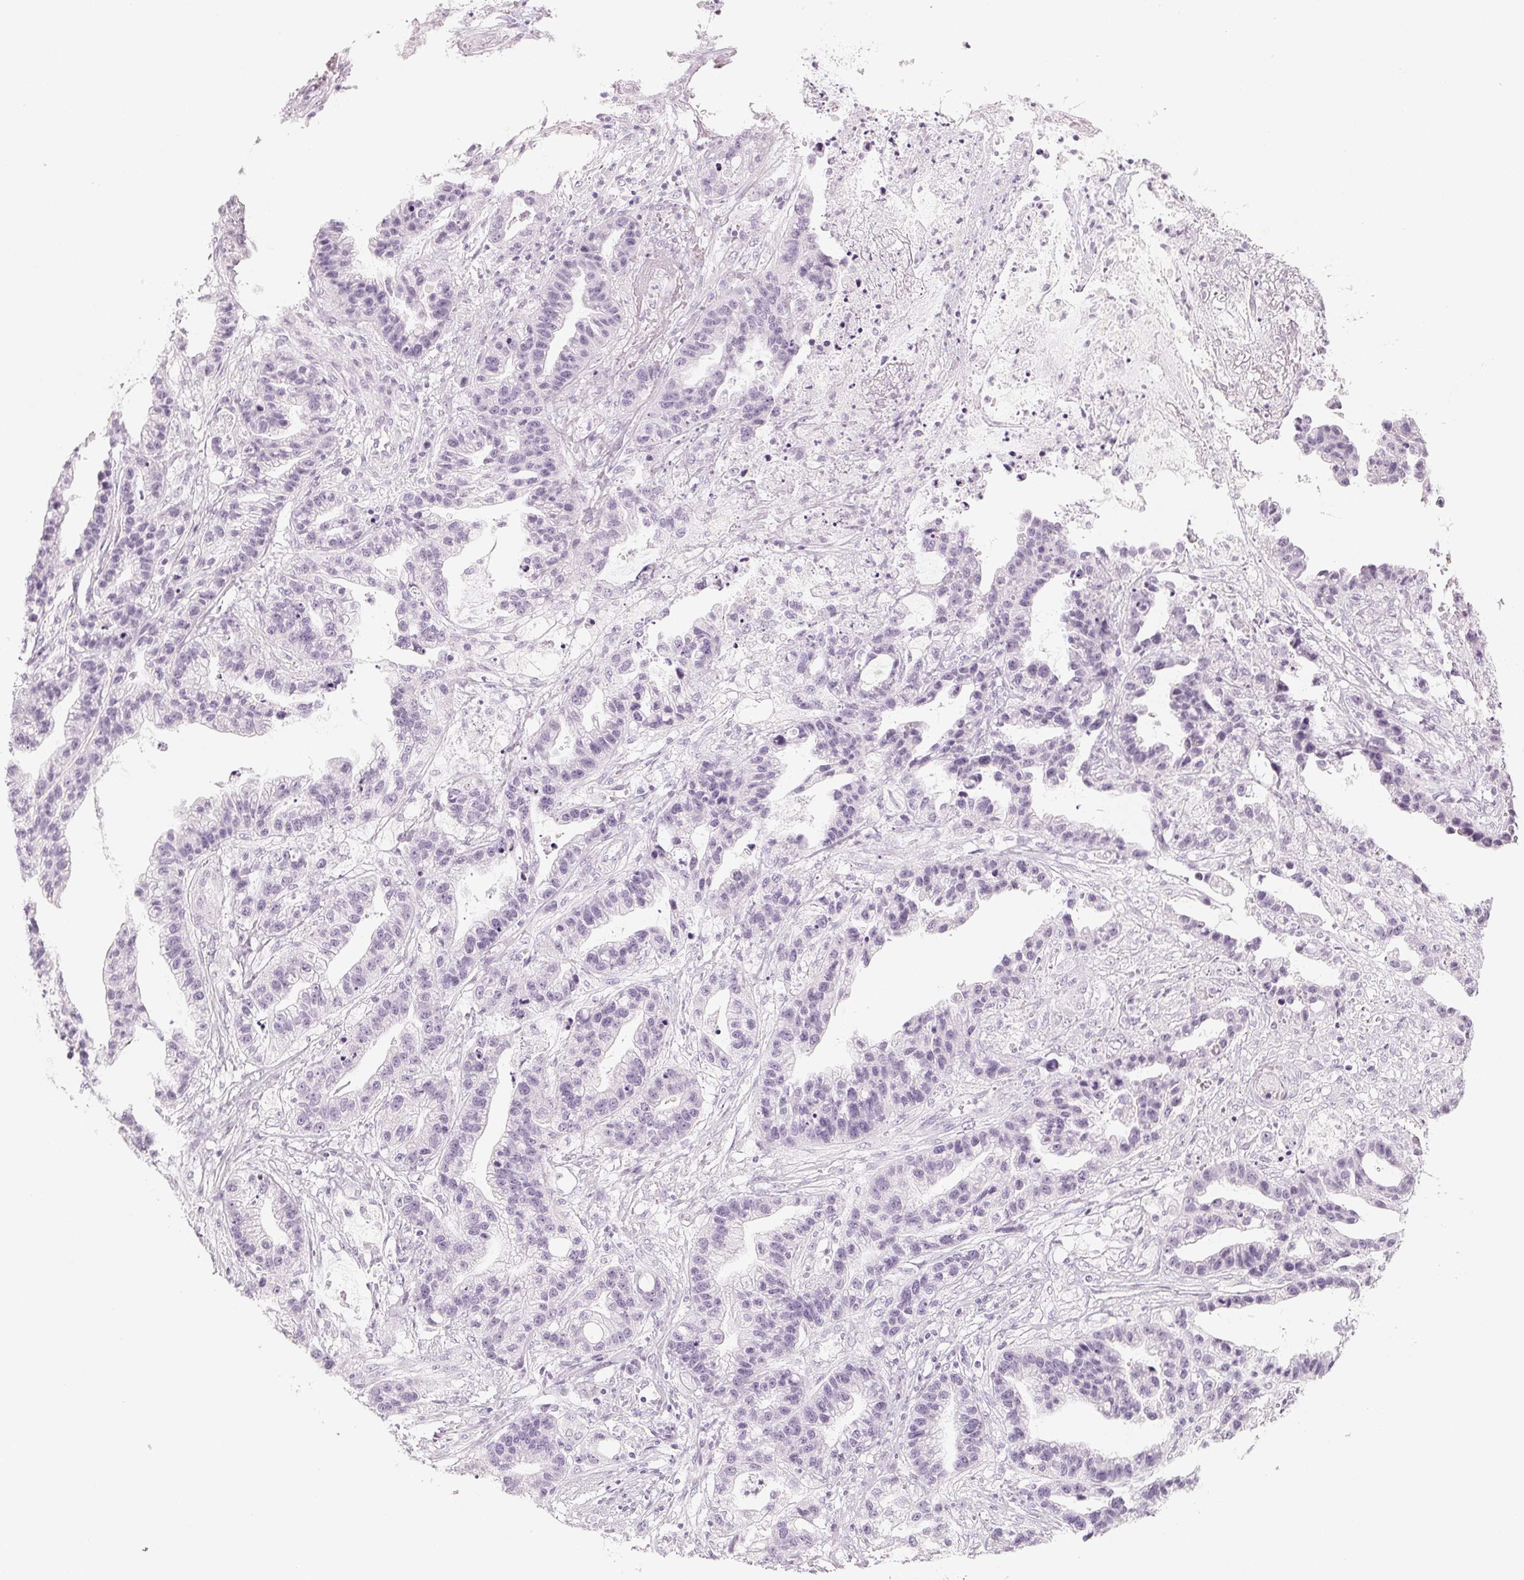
{"staining": {"intensity": "negative", "quantity": "none", "location": "none"}, "tissue": "stomach cancer", "cell_type": "Tumor cells", "image_type": "cancer", "snomed": [{"axis": "morphology", "description": "Adenocarcinoma, NOS"}, {"axis": "topography", "description": "Stomach"}], "caption": "Immunohistochemistry (IHC) micrograph of neoplastic tissue: human stomach cancer (adenocarcinoma) stained with DAB reveals no significant protein expression in tumor cells. (Brightfield microscopy of DAB (3,3'-diaminobenzidine) IHC at high magnification).", "gene": "SLC22A8", "patient": {"sex": "male", "age": 83}}